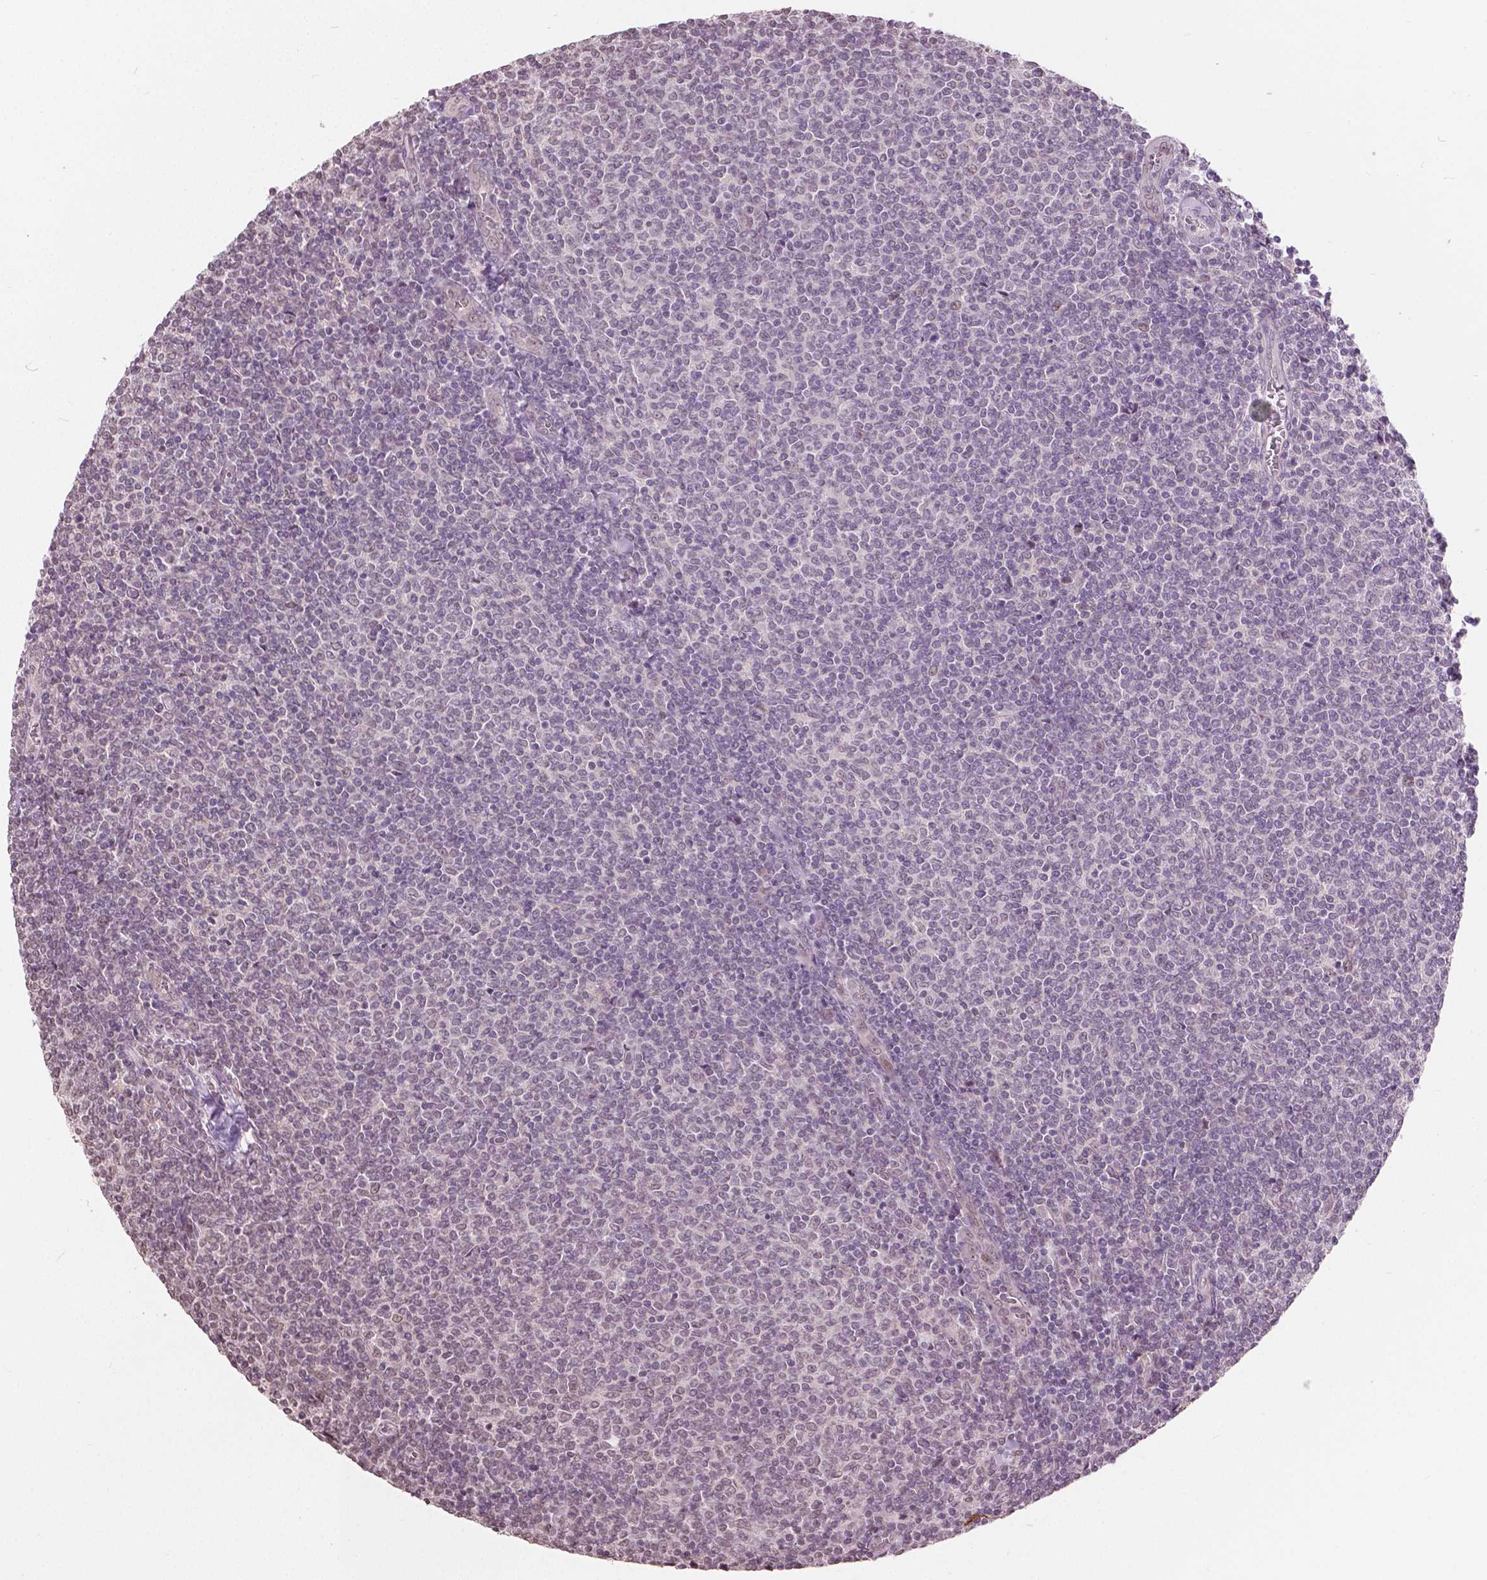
{"staining": {"intensity": "negative", "quantity": "none", "location": "none"}, "tissue": "lymphoma", "cell_type": "Tumor cells", "image_type": "cancer", "snomed": [{"axis": "morphology", "description": "Malignant lymphoma, non-Hodgkin's type, Low grade"}, {"axis": "topography", "description": "Lymph node"}], "caption": "IHC micrograph of low-grade malignant lymphoma, non-Hodgkin's type stained for a protein (brown), which reveals no positivity in tumor cells.", "gene": "HOXA10", "patient": {"sex": "male", "age": 52}}